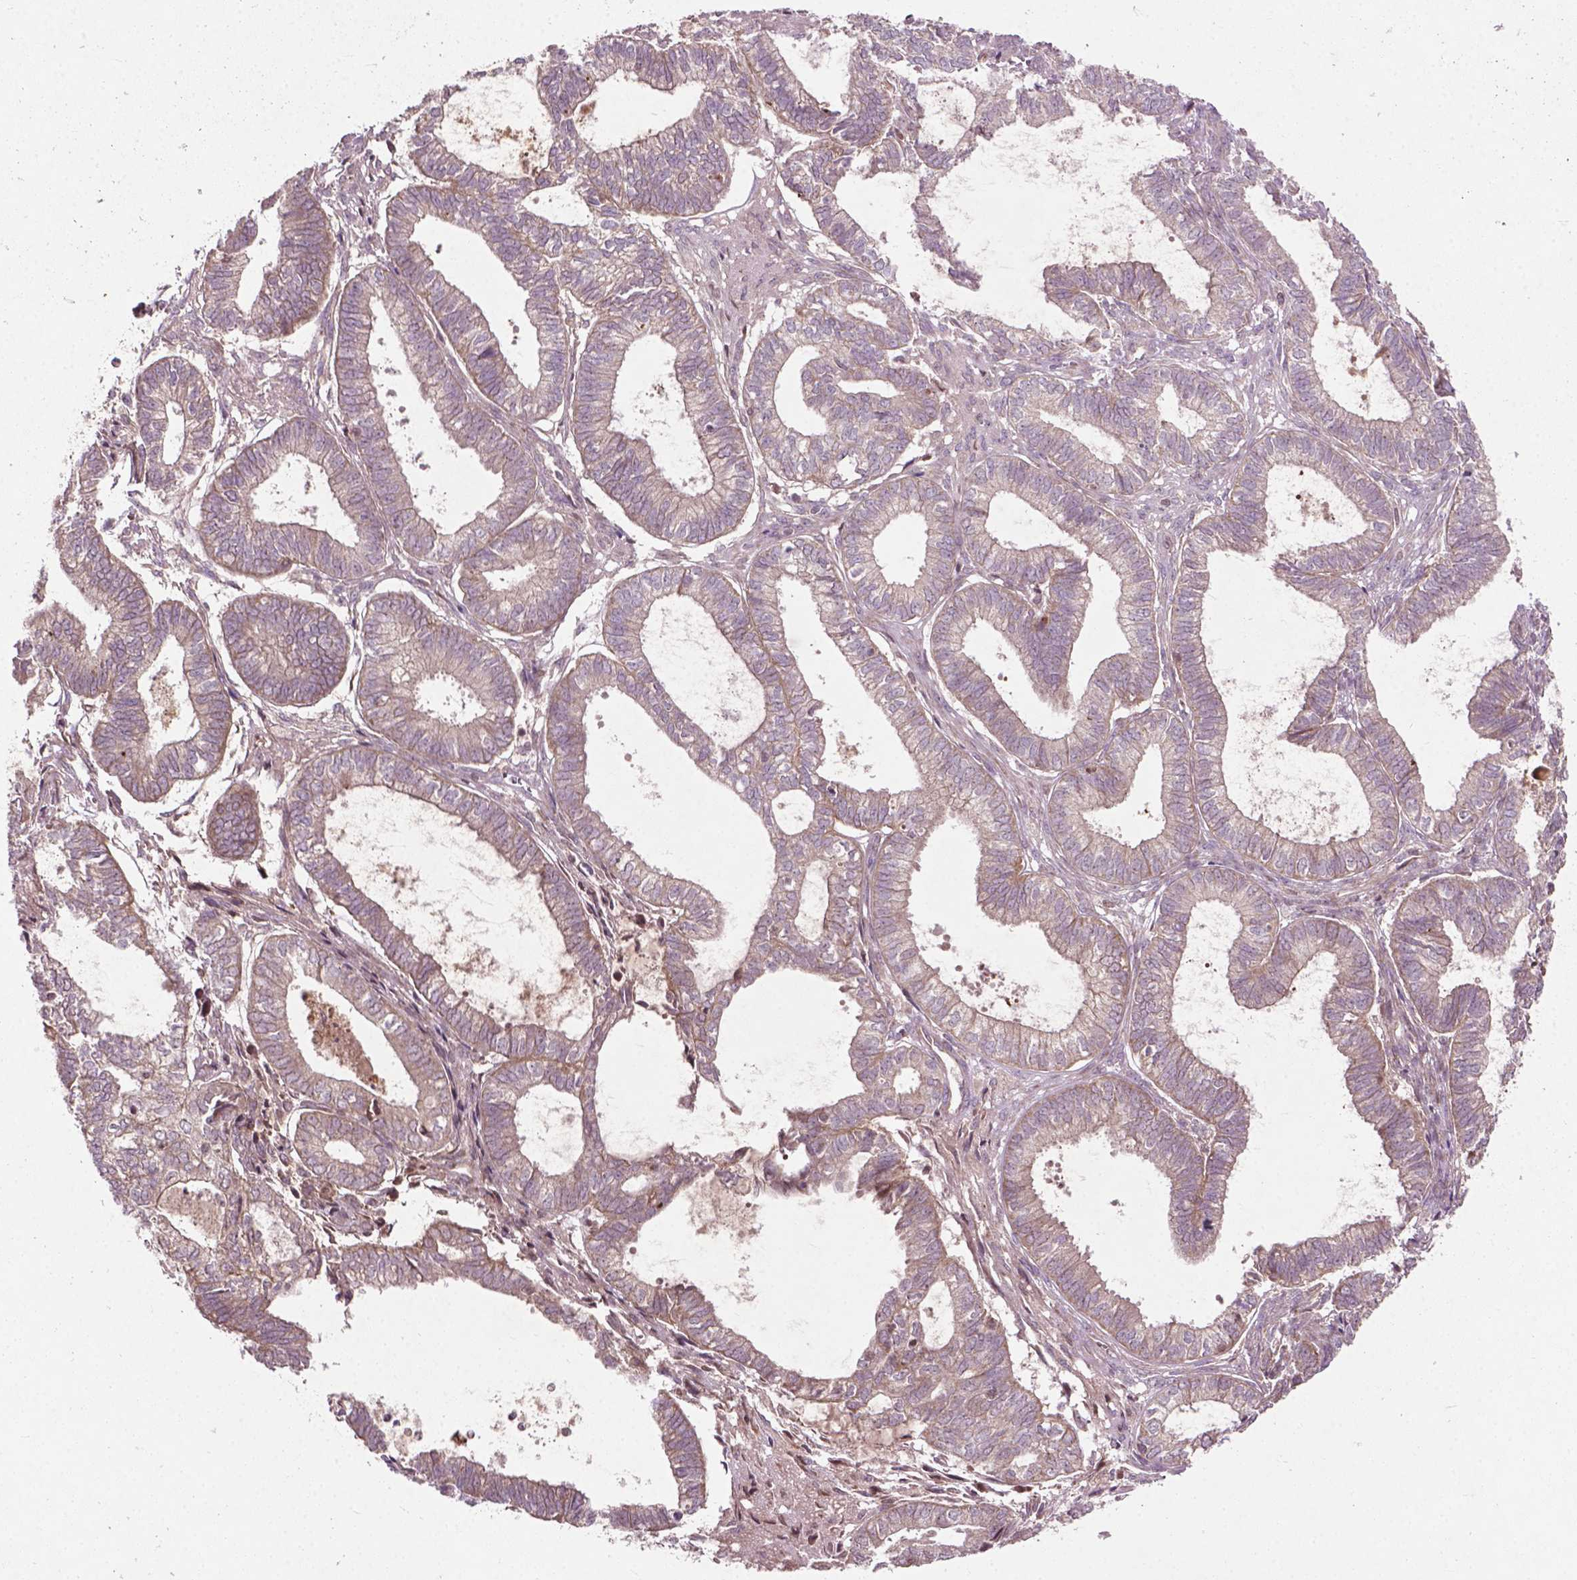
{"staining": {"intensity": "weak", "quantity": ">75%", "location": "cytoplasmic/membranous"}, "tissue": "ovarian cancer", "cell_type": "Tumor cells", "image_type": "cancer", "snomed": [{"axis": "morphology", "description": "Carcinoma, endometroid"}, {"axis": "topography", "description": "Ovary"}], "caption": "Immunohistochemical staining of endometroid carcinoma (ovarian) demonstrates low levels of weak cytoplasmic/membranous staining in about >75% of tumor cells.", "gene": "B3GALNT2", "patient": {"sex": "female", "age": 64}}